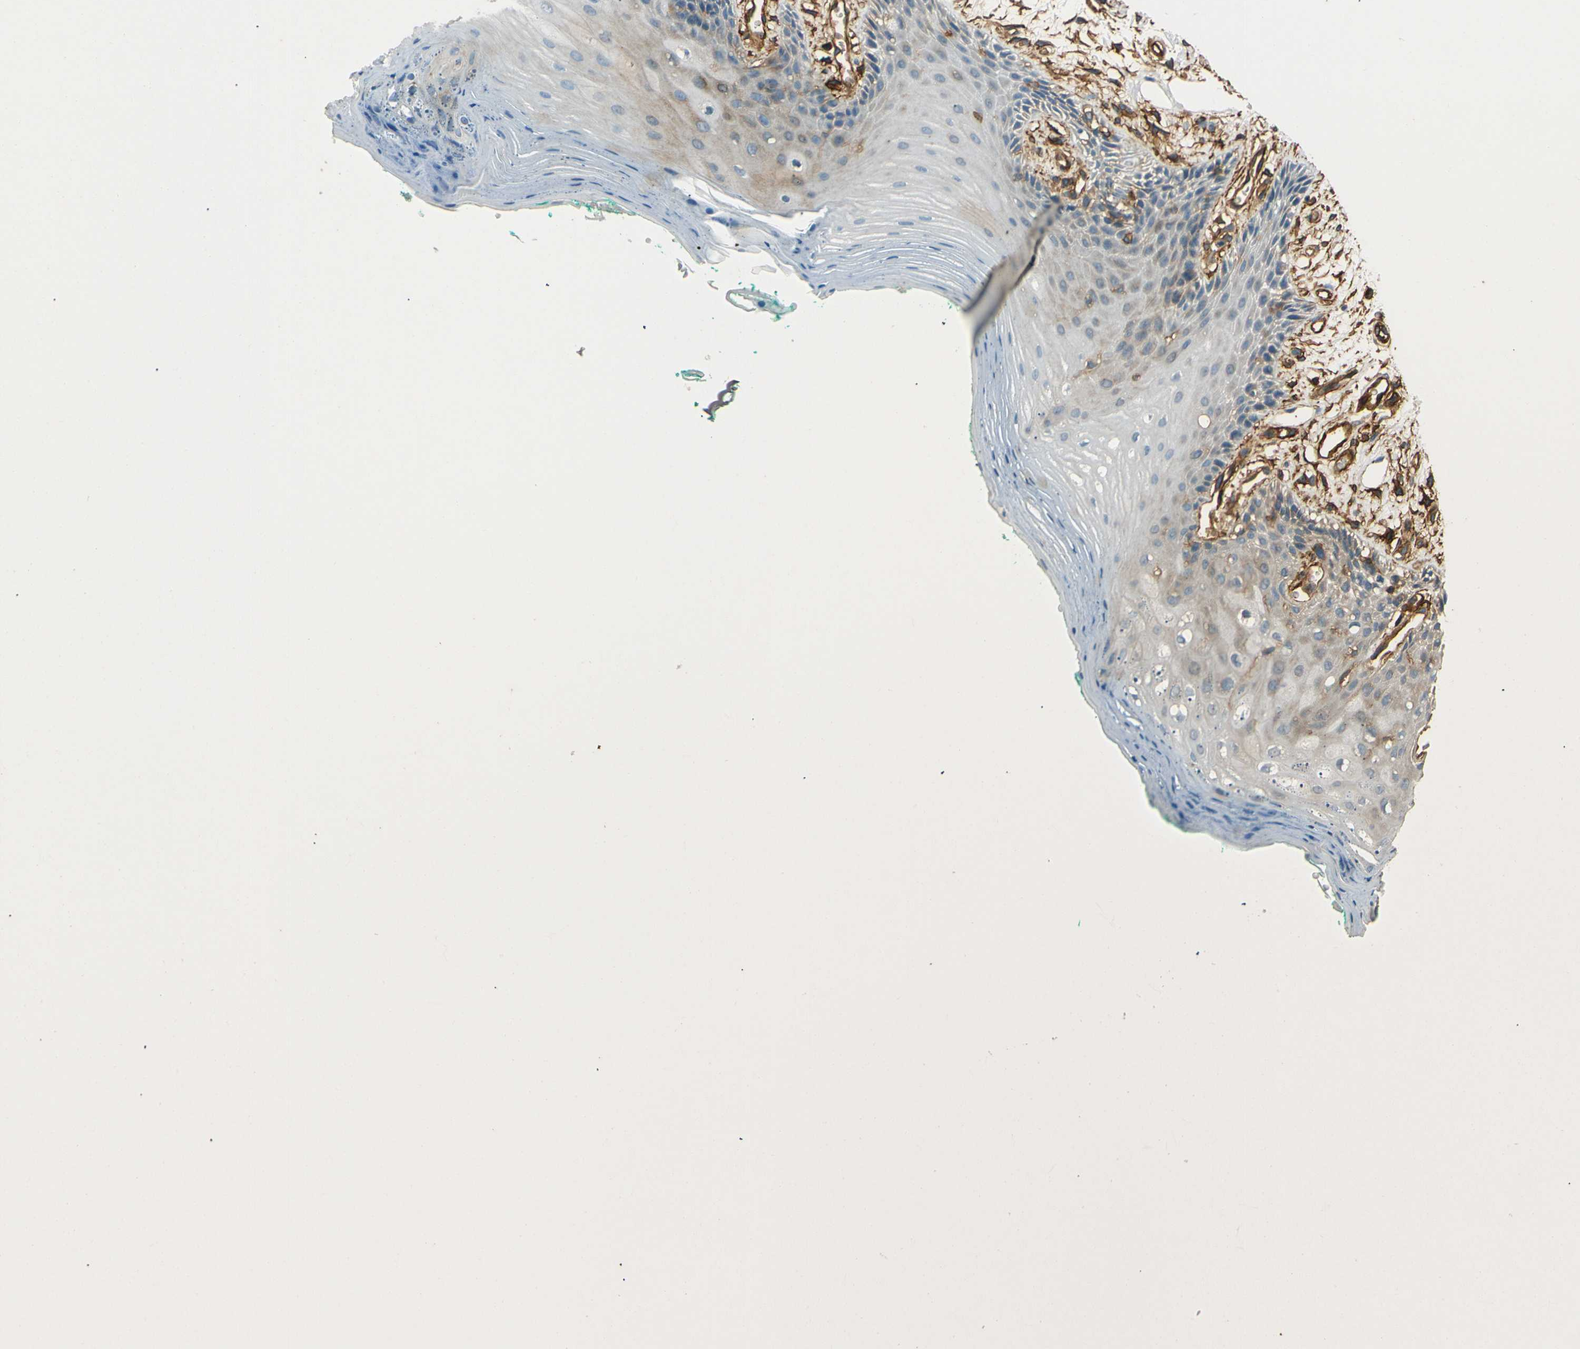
{"staining": {"intensity": "weak", "quantity": "25%-75%", "location": "cytoplasmic/membranous"}, "tissue": "oral mucosa", "cell_type": "Squamous epithelial cells", "image_type": "normal", "snomed": [{"axis": "morphology", "description": "Normal tissue, NOS"}, {"axis": "topography", "description": "Skeletal muscle"}, {"axis": "topography", "description": "Oral tissue"}, {"axis": "topography", "description": "Peripheral nerve tissue"}], "caption": "A brown stain highlights weak cytoplasmic/membranous expression of a protein in squamous epithelial cells of unremarkable oral mucosa. Nuclei are stained in blue.", "gene": "ENTPD1", "patient": {"sex": "female", "age": 84}}